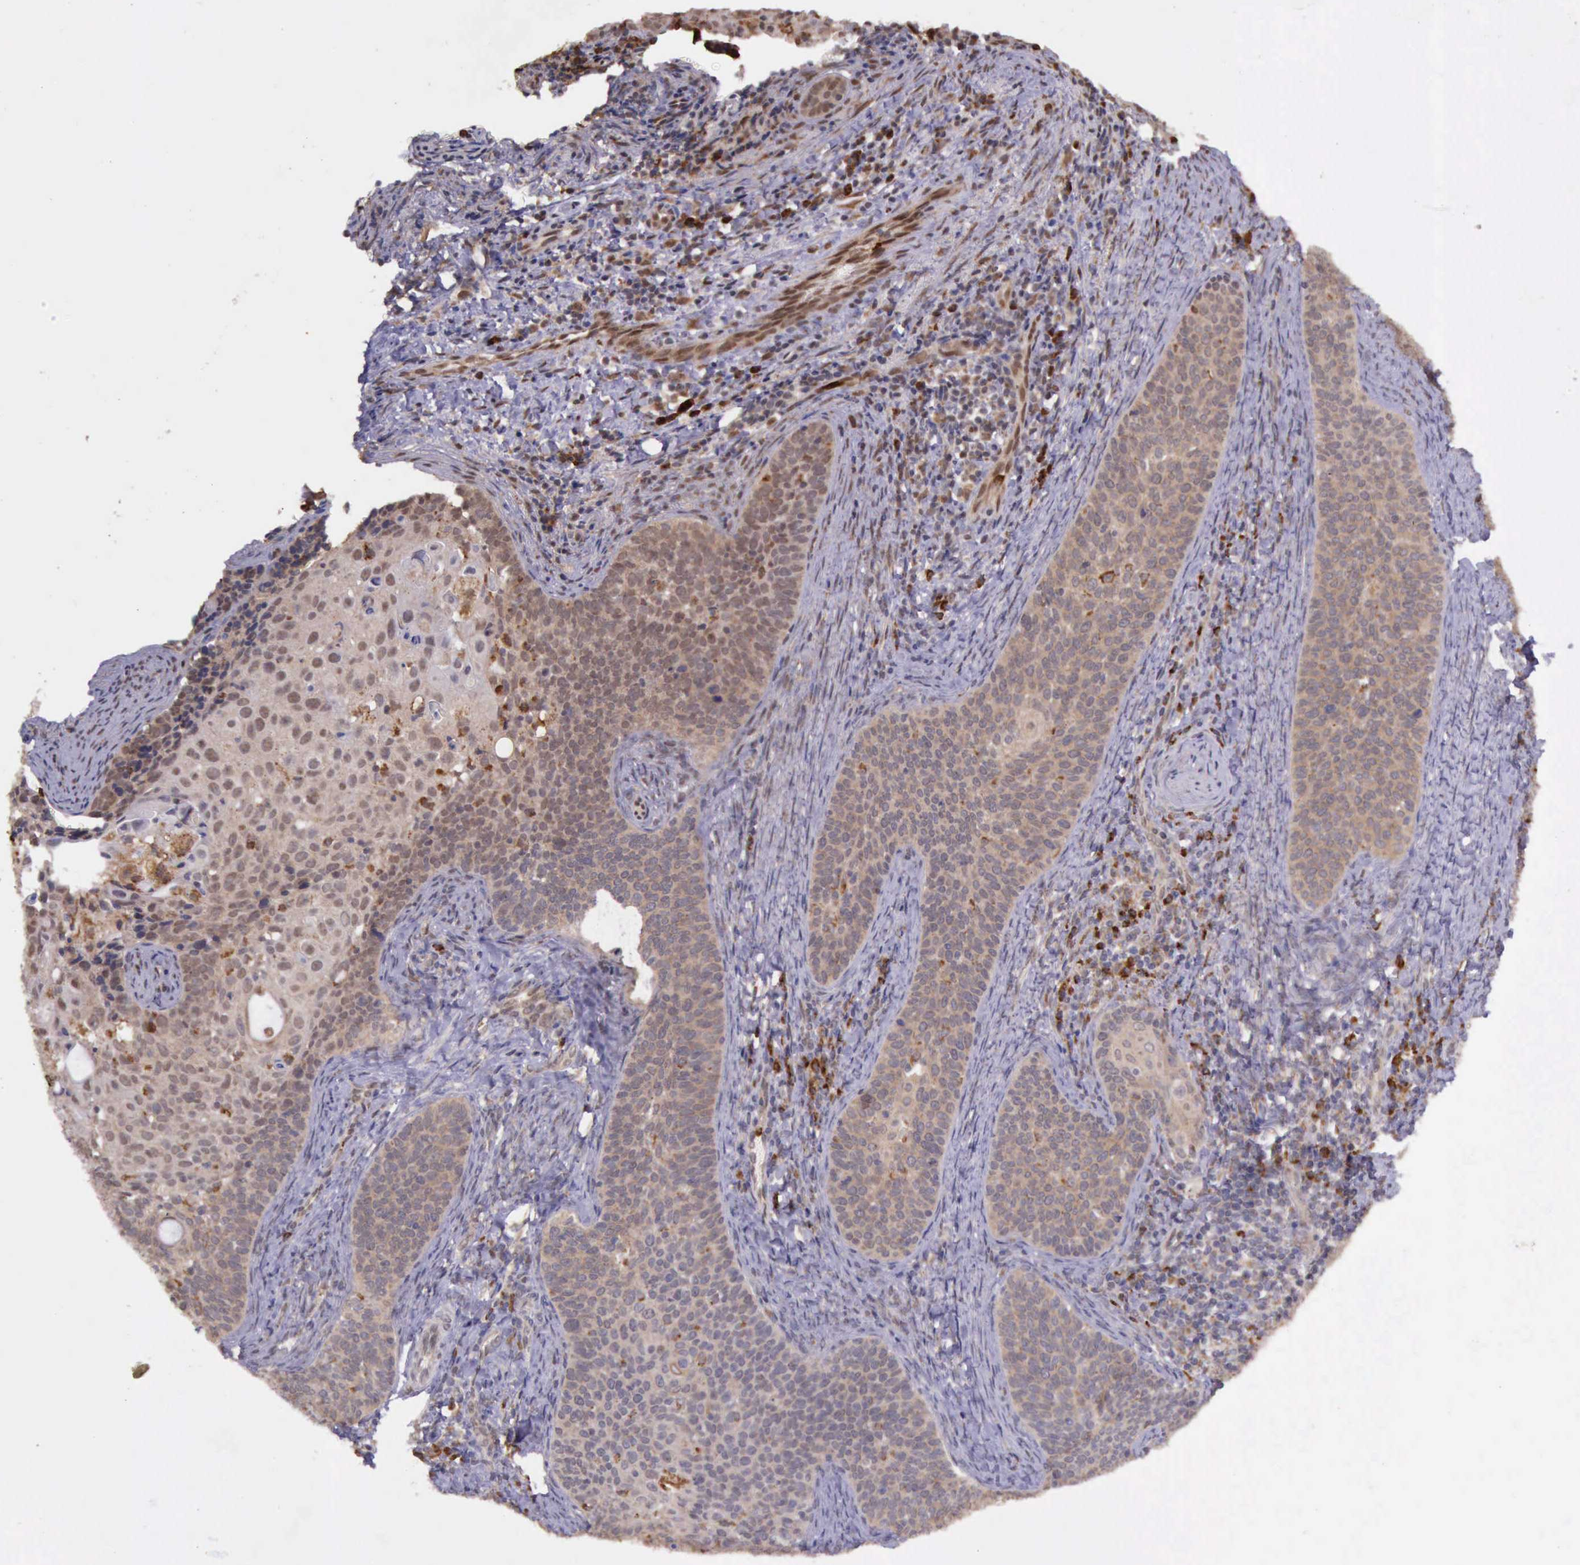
{"staining": {"intensity": "moderate", "quantity": "25%-75%", "location": "cytoplasmic/membranous"}, "tissue": "cervical cancer", "cell_type": "Tumor cells", "image_type": "cancer", "snomed": [{"axis": "morphology", "description": "Squamous cell carcinoma, NOS"}, {"axis": "topography", "description": "Cervix"}], "caption": "Approximately 25%-75% of tumor cells in human cervical cancer exhibit moderate cytoplasmic/membranous protein staining as visualized by brown immunohistochemical staining.", "gene": "ARMCX3", "patient": {"sex": "female", "age": 33}}